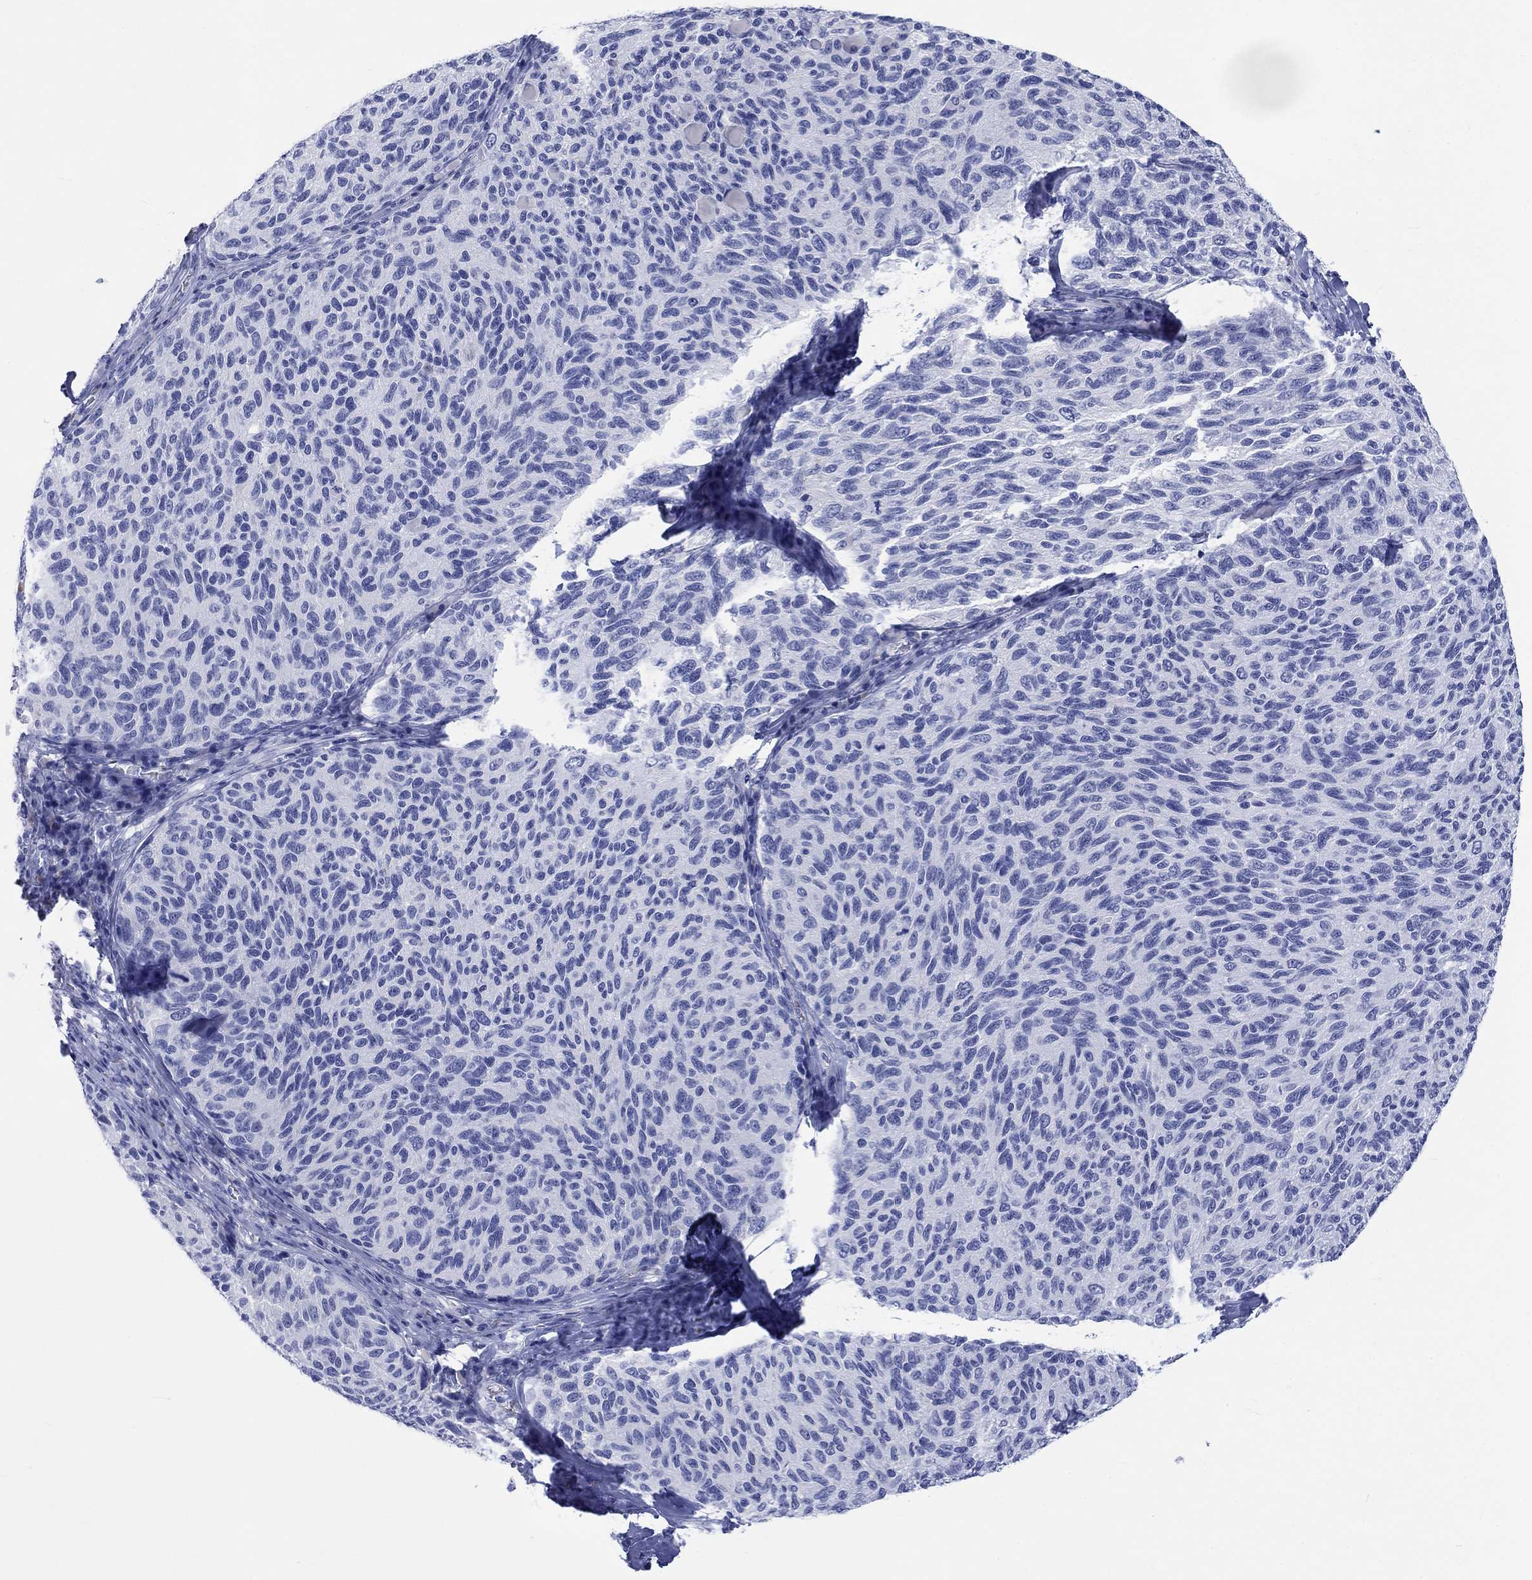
{"staining": {"intensity": "negative", "quantity": "none", "location": "none"}, "tissue": "melanoma", "cell_type": "Tumor cells", "image_type": "cancer", "snomed": [{"axis": "morphology", "description": "Malignant melanoma, NOS"}, {"axis": "topography", "description": "Skin"}], "caption": "Tumor cells are negative for brown protein staining in melanoma.", "gene": "CACNG3", "patient": {"sex": "female", "age": 73}}